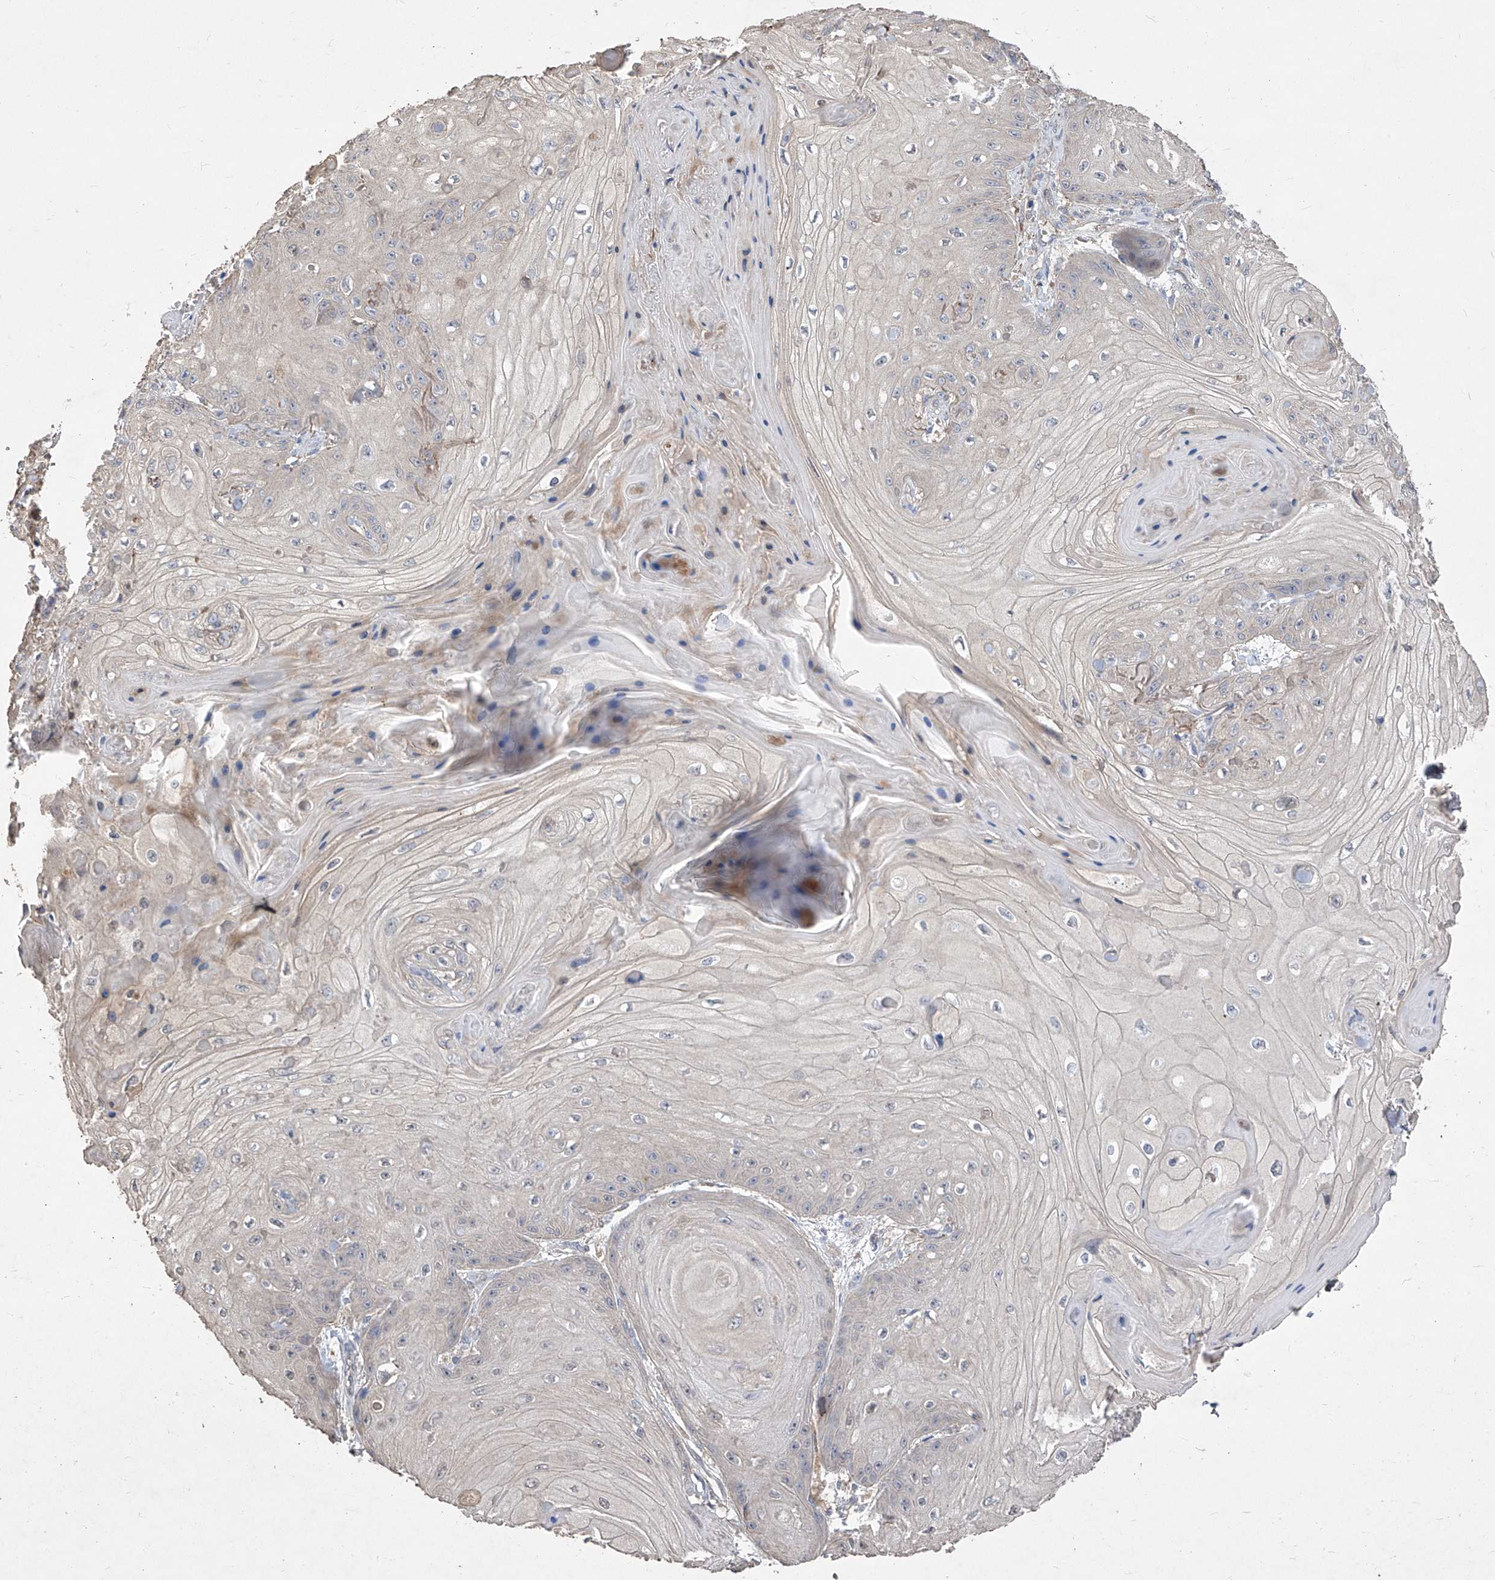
{"staining": {"intensity": "negative", "quantity": "none", "location": "none"}, "tissue": "skin cancer", "cell_type": "Tumor cells", "image_type": "cancer", "snomed": [{"axis": "morphology", "description": "Squamous cell carcinoma, NOS"}, {"axis": "topography", "description": "Skin"}], "caption": "Immunohistochemical staining of human skin cancer (squamous cell carcinoma) exhibits no significant positivity in tumor cells.", "gene": "TXNIP", "patient": {"sex": "male", "age": 74}}